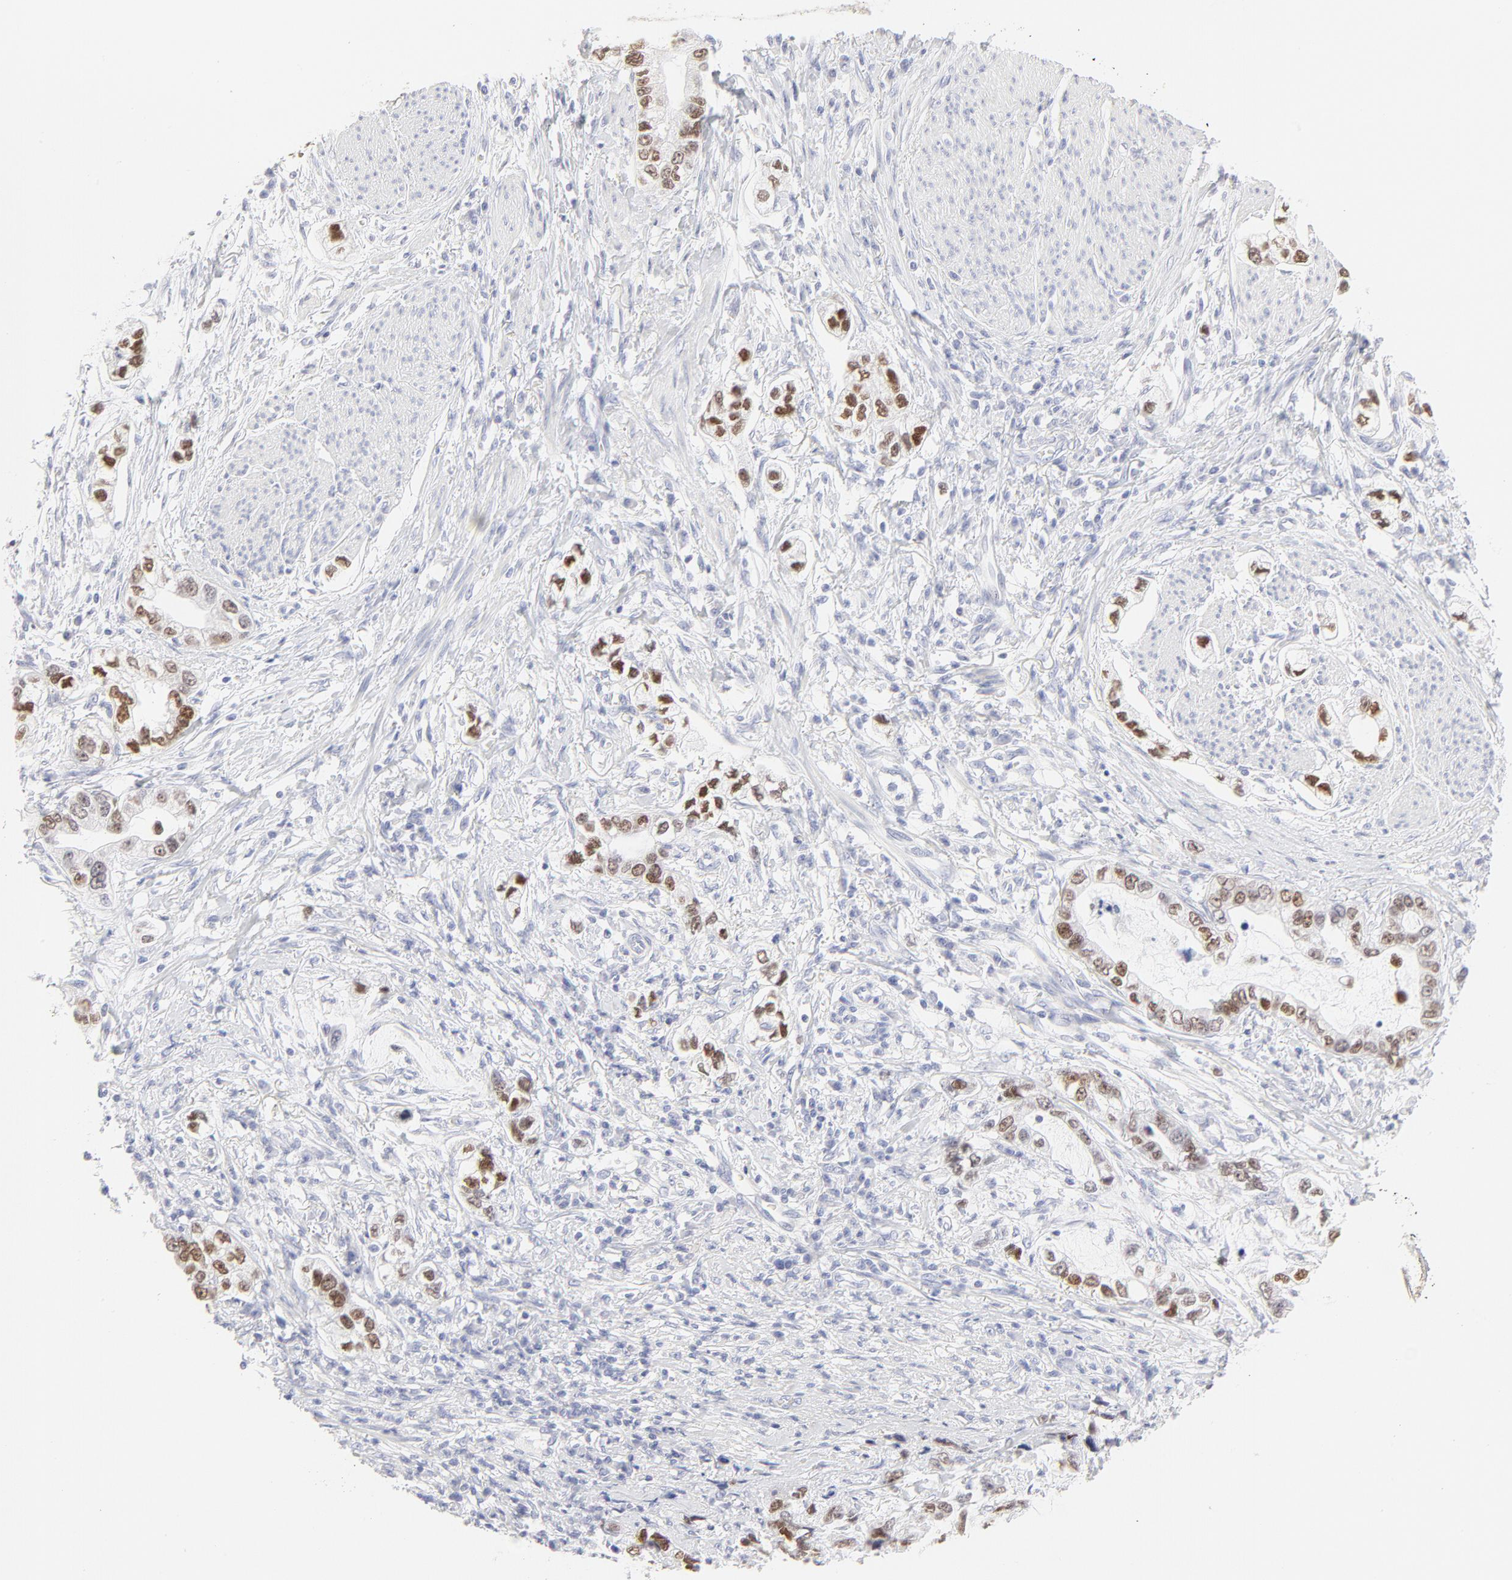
{"staining": {"intensity": "strong", "quantity": ">75%", "location": "nuclear"}, "tissue": "stomach cancer", "cell_type": "Tumor cells", "image_type": "cancer", "snomed": [{"axis": "morphology", "description": "Adenocarcinoma, NOS"}, {"axis": "topography", "description": "Stomach, lower"}], "caption": "This photomicrograph demonstrates immunohistochemistry (IHC) staining of stomach cancer, with high strong nuclear expression in about >75% of tumor cells.", "gene": "ELF3", "patient": {"sex": "female", "age": 93}}